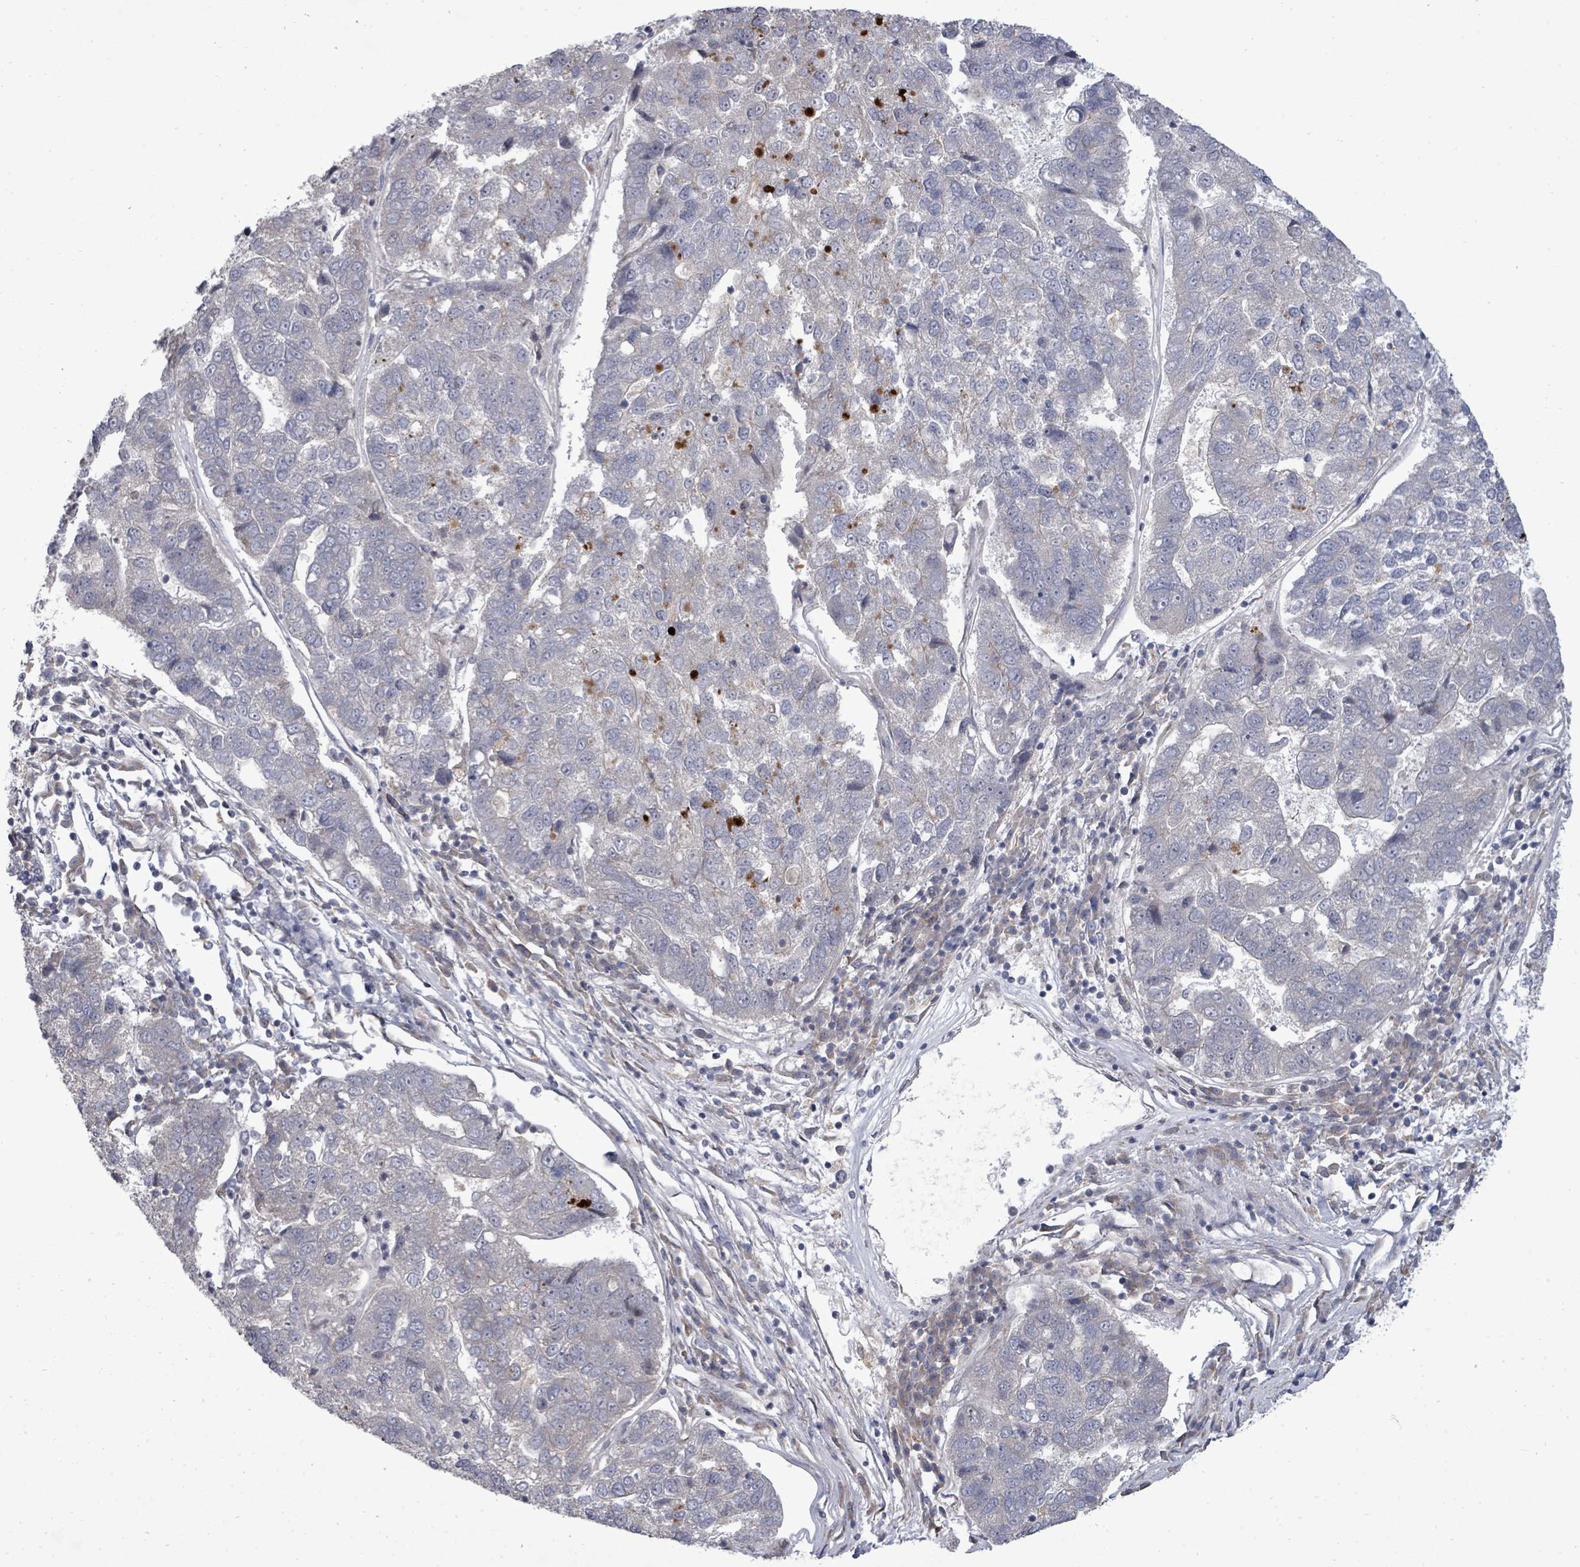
{"staining": {"intensity": "negative", "quantity": "none", "location": "none"}, "tissue": "pancreatic cancer", "cell_type": "Tumor cells", "image_type": "cancer", "snomed": [{"axis": "morphology", "description": "Adenocarcinoma, NOS"}, {"axis": "topography", "description": "Pancreas"}], "caption": "Immunohistochemistry (IHC) image of pancreatic cancer (adenocarcinoma) stained for a protein (brown), which displays no staining in tumor cells.", "gene": "POMGNT2", "patient": {"sex": "female", "age": 61}}